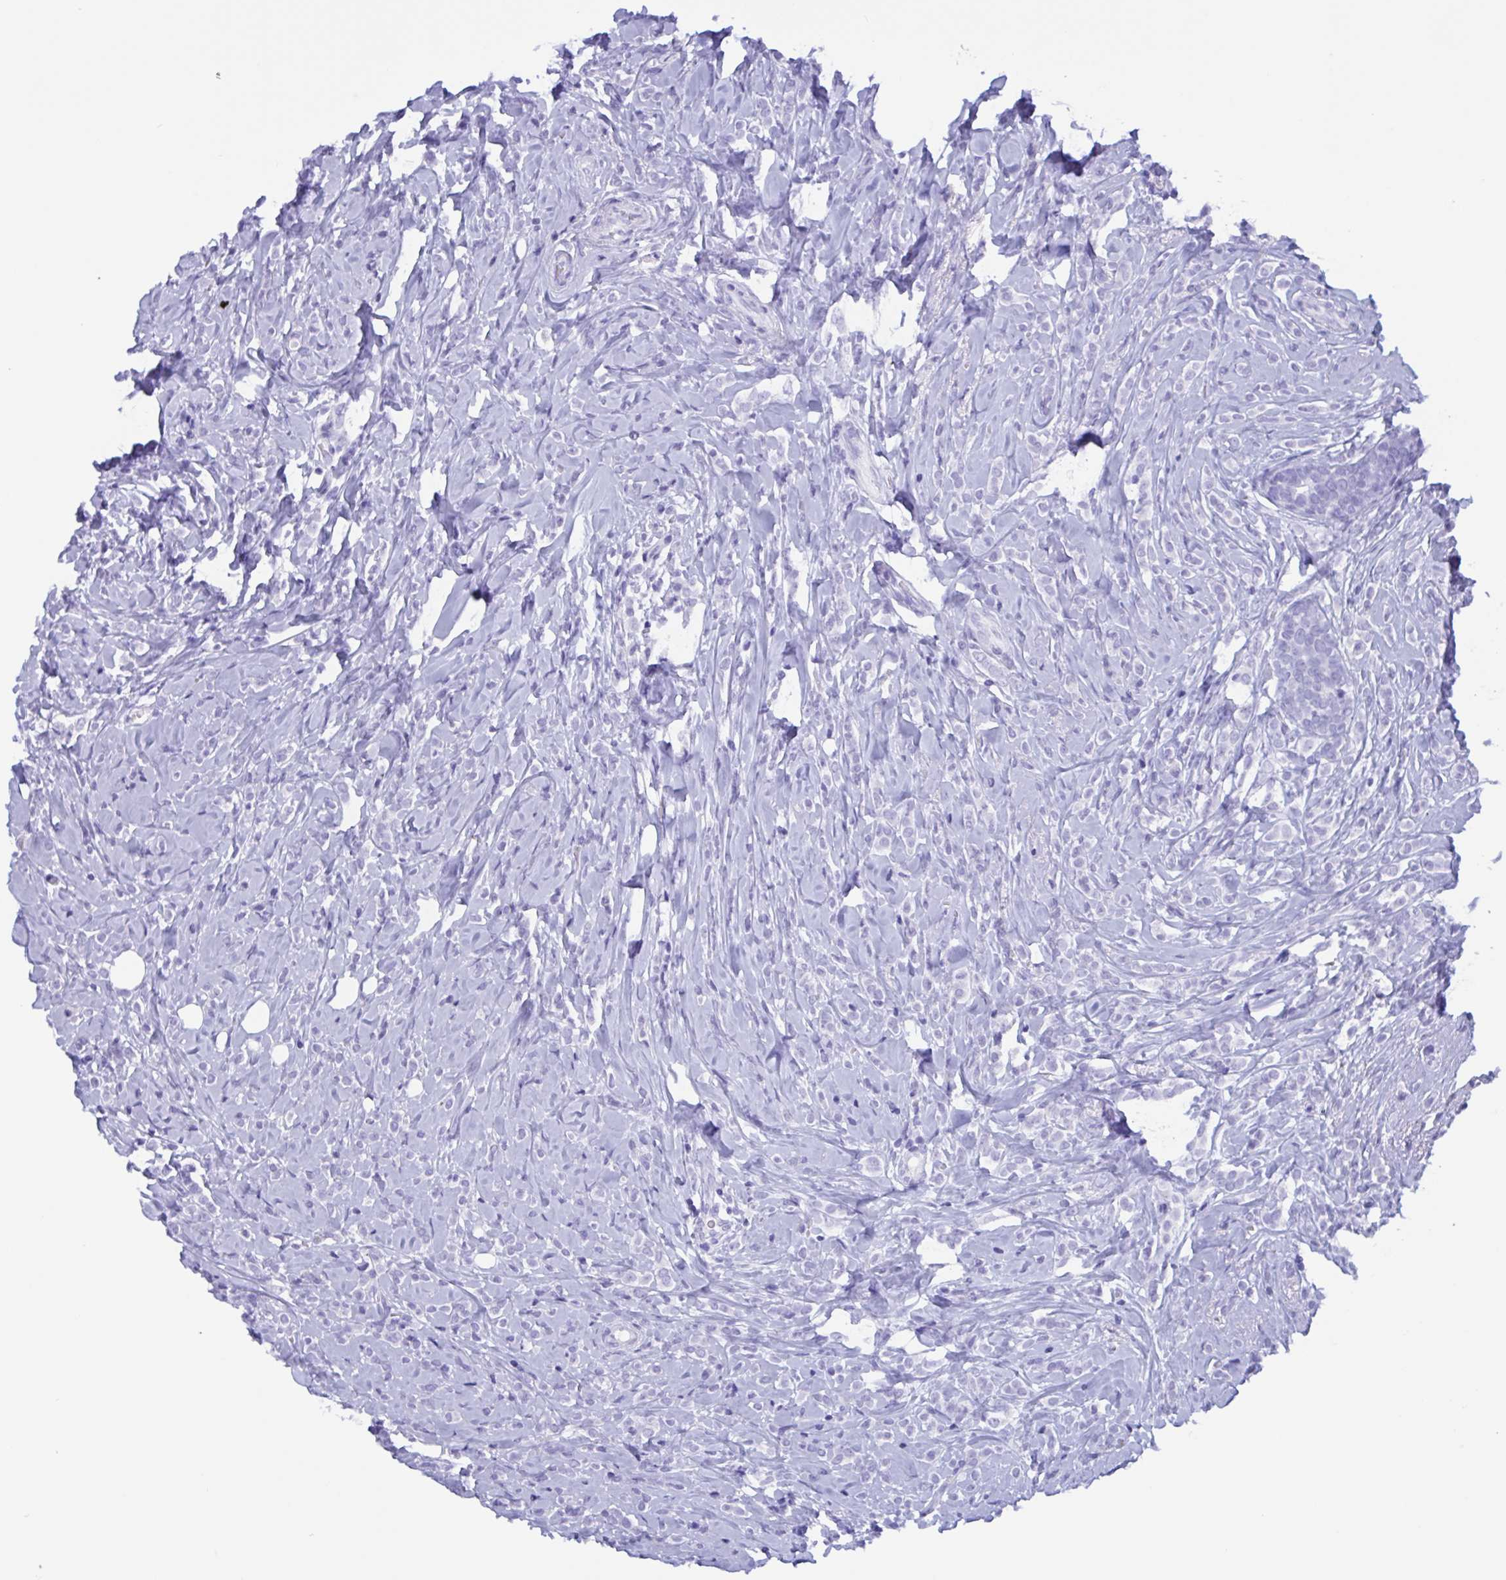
{"staining": {"intensity": "negative", "quantity": "none", "location": "none"}, "tissue": "breast cancer", "cell_type": "Tumor cells", "image_type": "cancer", "snomed": [{"axis": "morphology", "description": "Lobular carcinoma"}, {"axis": "topography", "description": "Breast"}], "caption": "This is a photomicrograph of immunohistochemistry (IHC) staining of breast cancer, which shows no expression in tumor cells.", "gene": "ZNF850", "patient": {"sex": "female", "age": 49}}